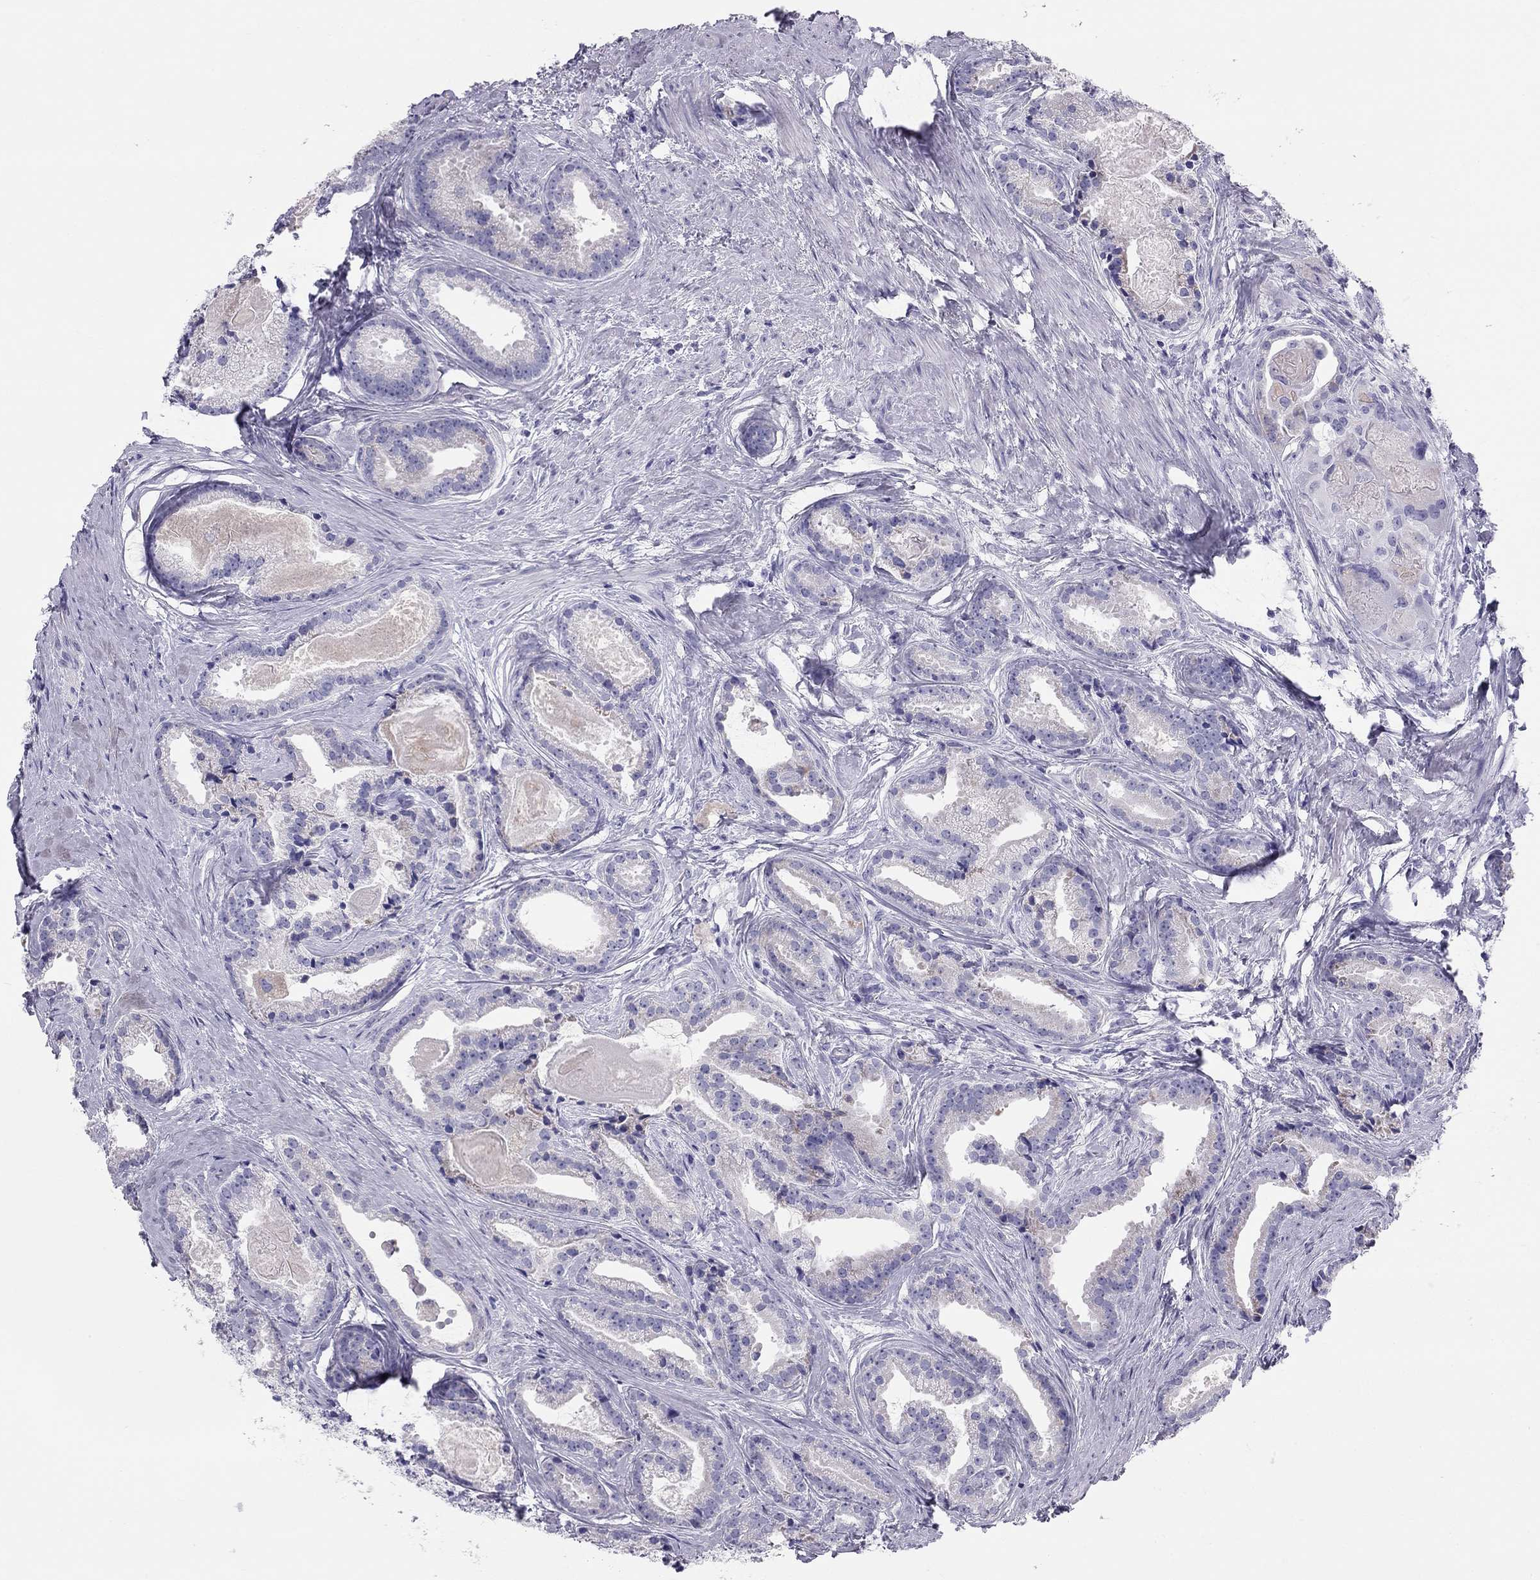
{"staining": {"intensity": "negative", "quantity": "none", "location": "none"}, "tissue": "prostate cancer", "cell_type": "Tumor cells", "image_type": "cancer", "snomed": [{"axis": "morphology", "description": "Adenocarcinoma, NOS"}, {"axis": "morphology", "description": "Adenocarcinoma, High grade"}, {"axis": "topography", "description": "Prostate"}], "caption": "This image is of prostate adenocarcinoma (high-grade) stained with immunohistochemistry to label a protein in brown with the nuclei are counter-stained blue. There is no expression in tumor cells.", "gene": "TRPM3", "patient": {"sex": "male", "age": 64}}